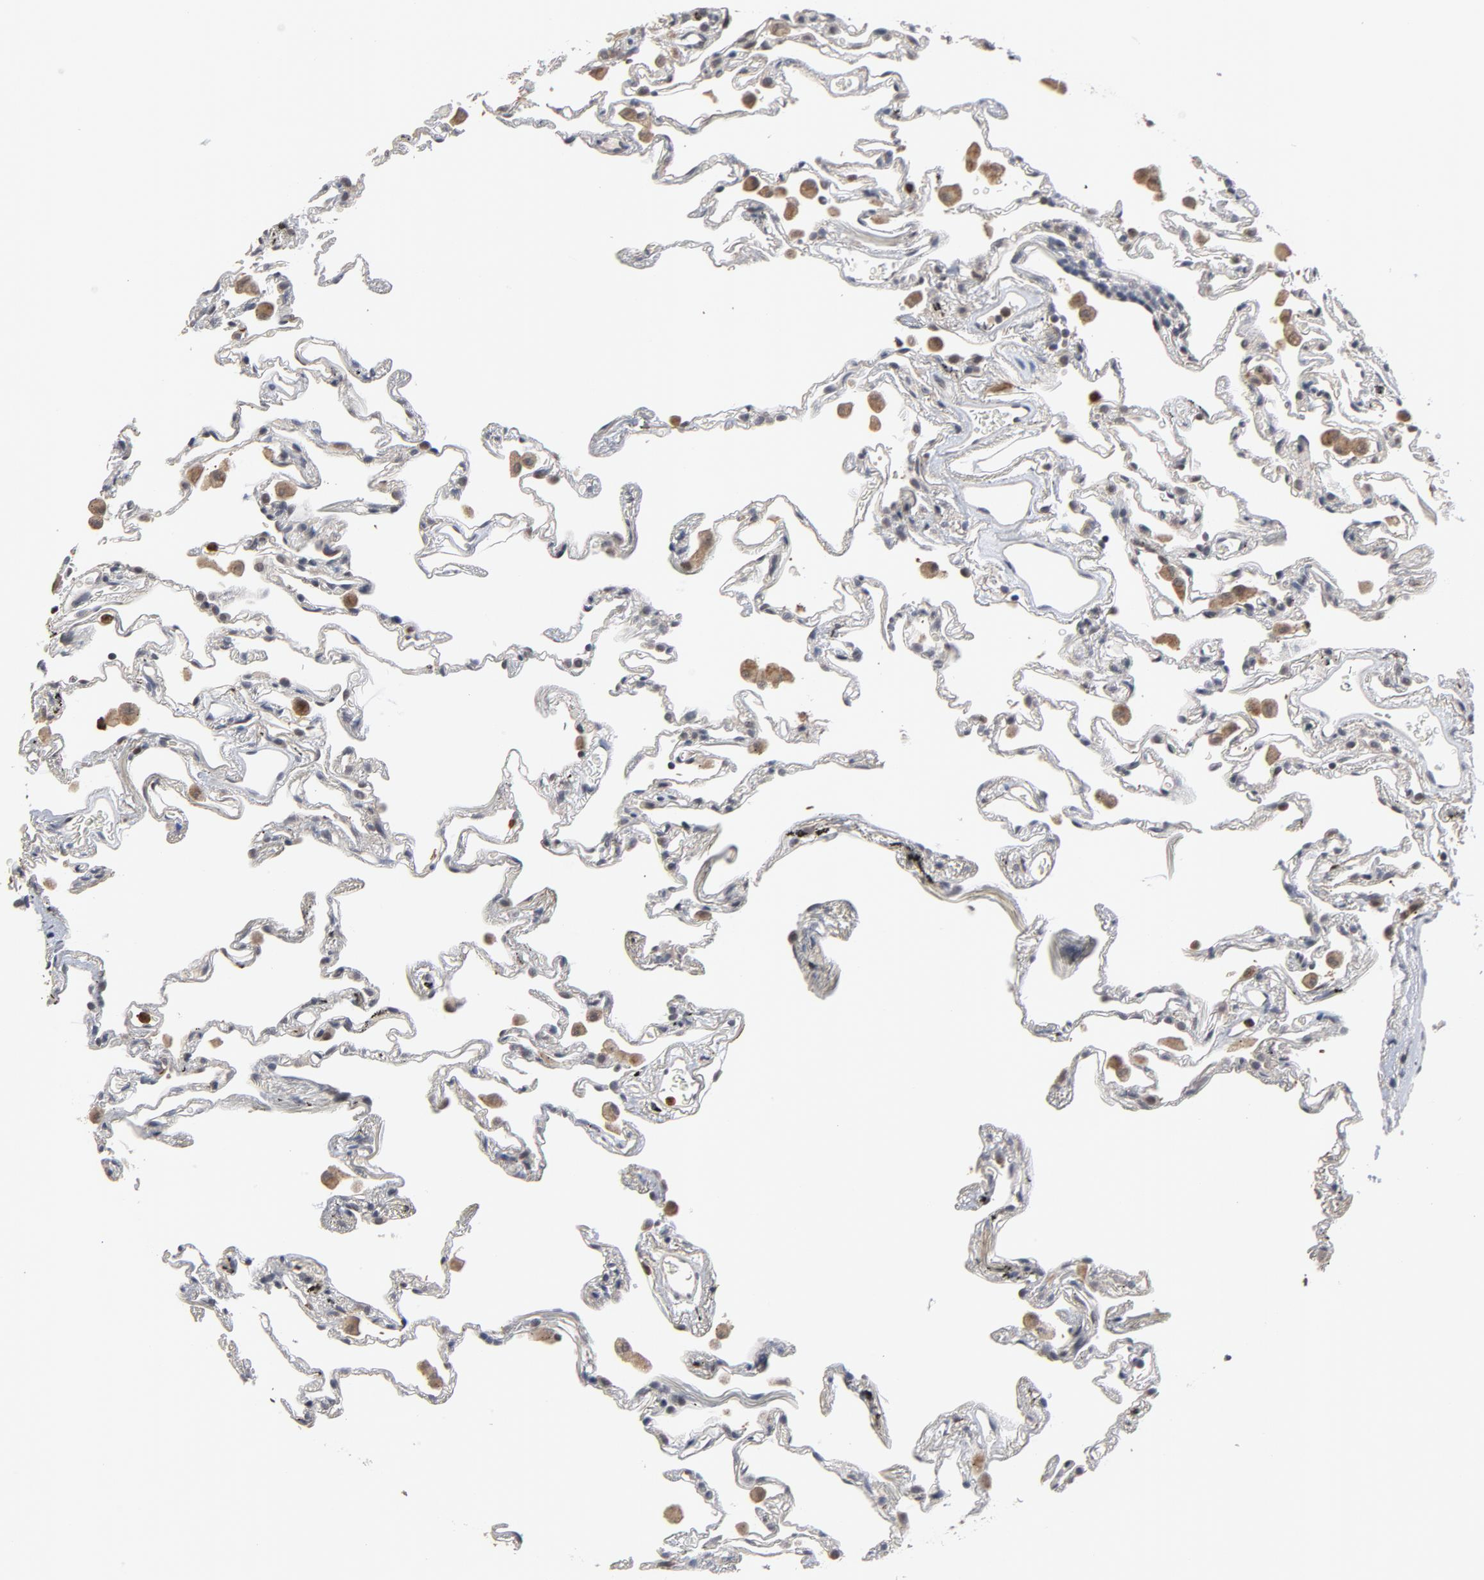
{"staining": {"intensity": "negative", "quantity": "none", "location": "none"}, "tissue": "lung", "cell_type": "Alveolar cells", "image_type": "normal", "snomed": [{"axis": "morphology", "description": "Normal tissue, NOS"}, {"axis": "morphology", "description": "Inflammation, NOS"}, {"axis": "topography", "description": "Lung"}], "caption": "Image shows no protein expression in alveolar cells of benign lung. (DAB (3,3'-diaminobenzidine) immunohistochemistry, high magnification).", "gene": "RTL5", "patient": {"sex": "male", "age": 69}}